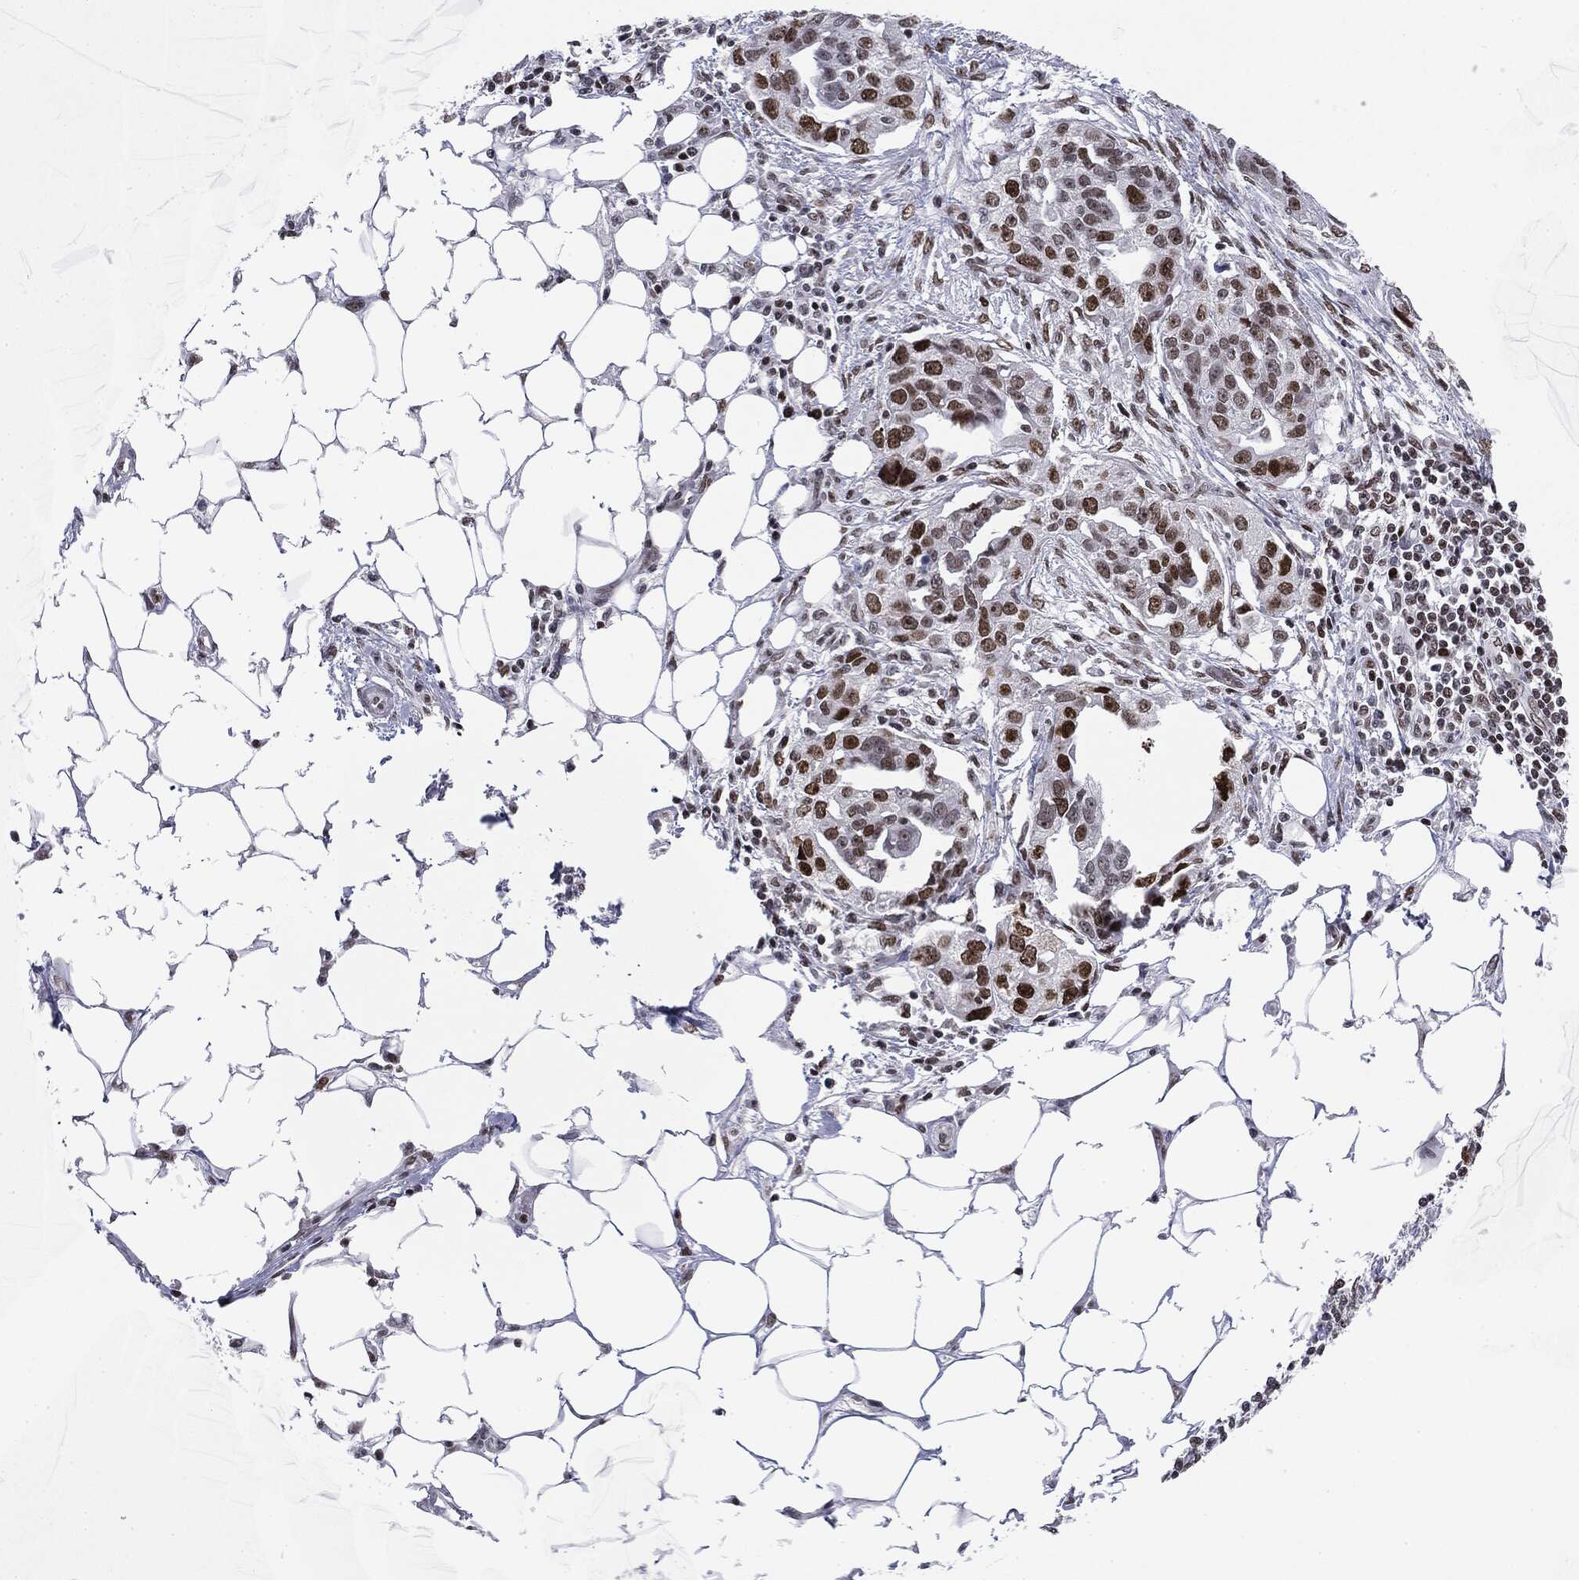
{"staining": {"intensity": "strong", "quantity": "25%-75%", "location": "nuclear"}, "tissue": "ovarian cancer", "cell_type": "Tumor cells", "image_type": "cancer", "snomed": [{"axis": "morphology", "description": "Carcinoma, endometroid"}, {"axis": "morphology", "description": "Cystadenocarcinoma, serous, NOS"}, {"axis": "topography", "description": "Ovary"}], "caption": "This photomicrograph demonstrates IHC staining of human ovarian cancer, with high strong nuclear expression in approximately 25%-75% of tumor cells.", "gene": "MDC1", "patient": {"sex": "female", "age": 45}}